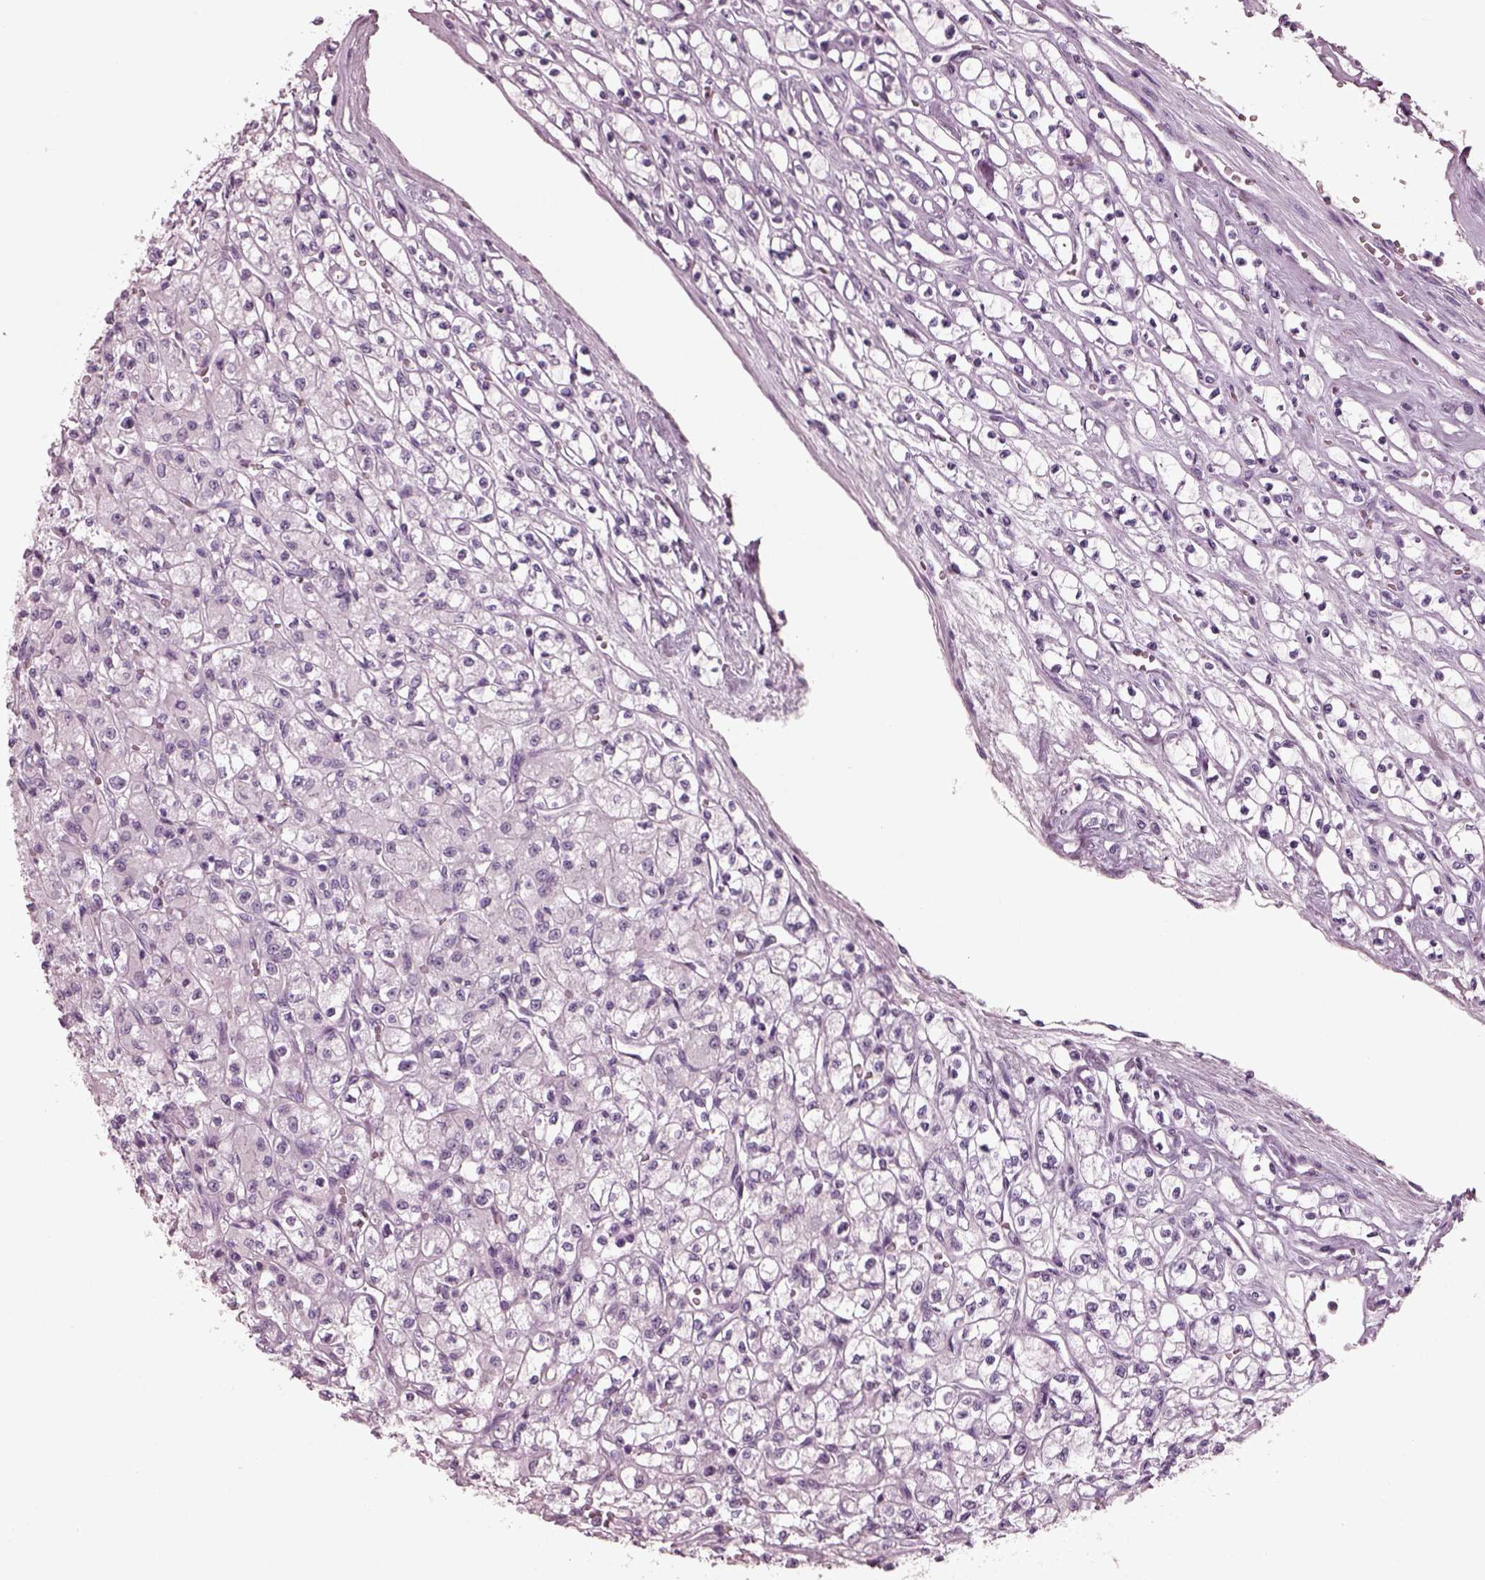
{"staining": {"intensity": "negative", "quantity": "none", "location": "none"}, "tissue": "renal cancer", "cell_type": "Tumor cells", "image_type": "cancer", "snomed": [{"axis": "morphology", "description": "Adenocarcinoma, NOS"}, {"axis": "topography", "description": "Kidney"}], "caption": "This histopathology image is of renal cancer (adenocarcinoma) stained with IHC to label a protein in brown with the nuclei are counter-stained blue. There is no positivity in tumor cells.", "gene": "RCVRN", "patient": {"sex": "female", "age": 70}}